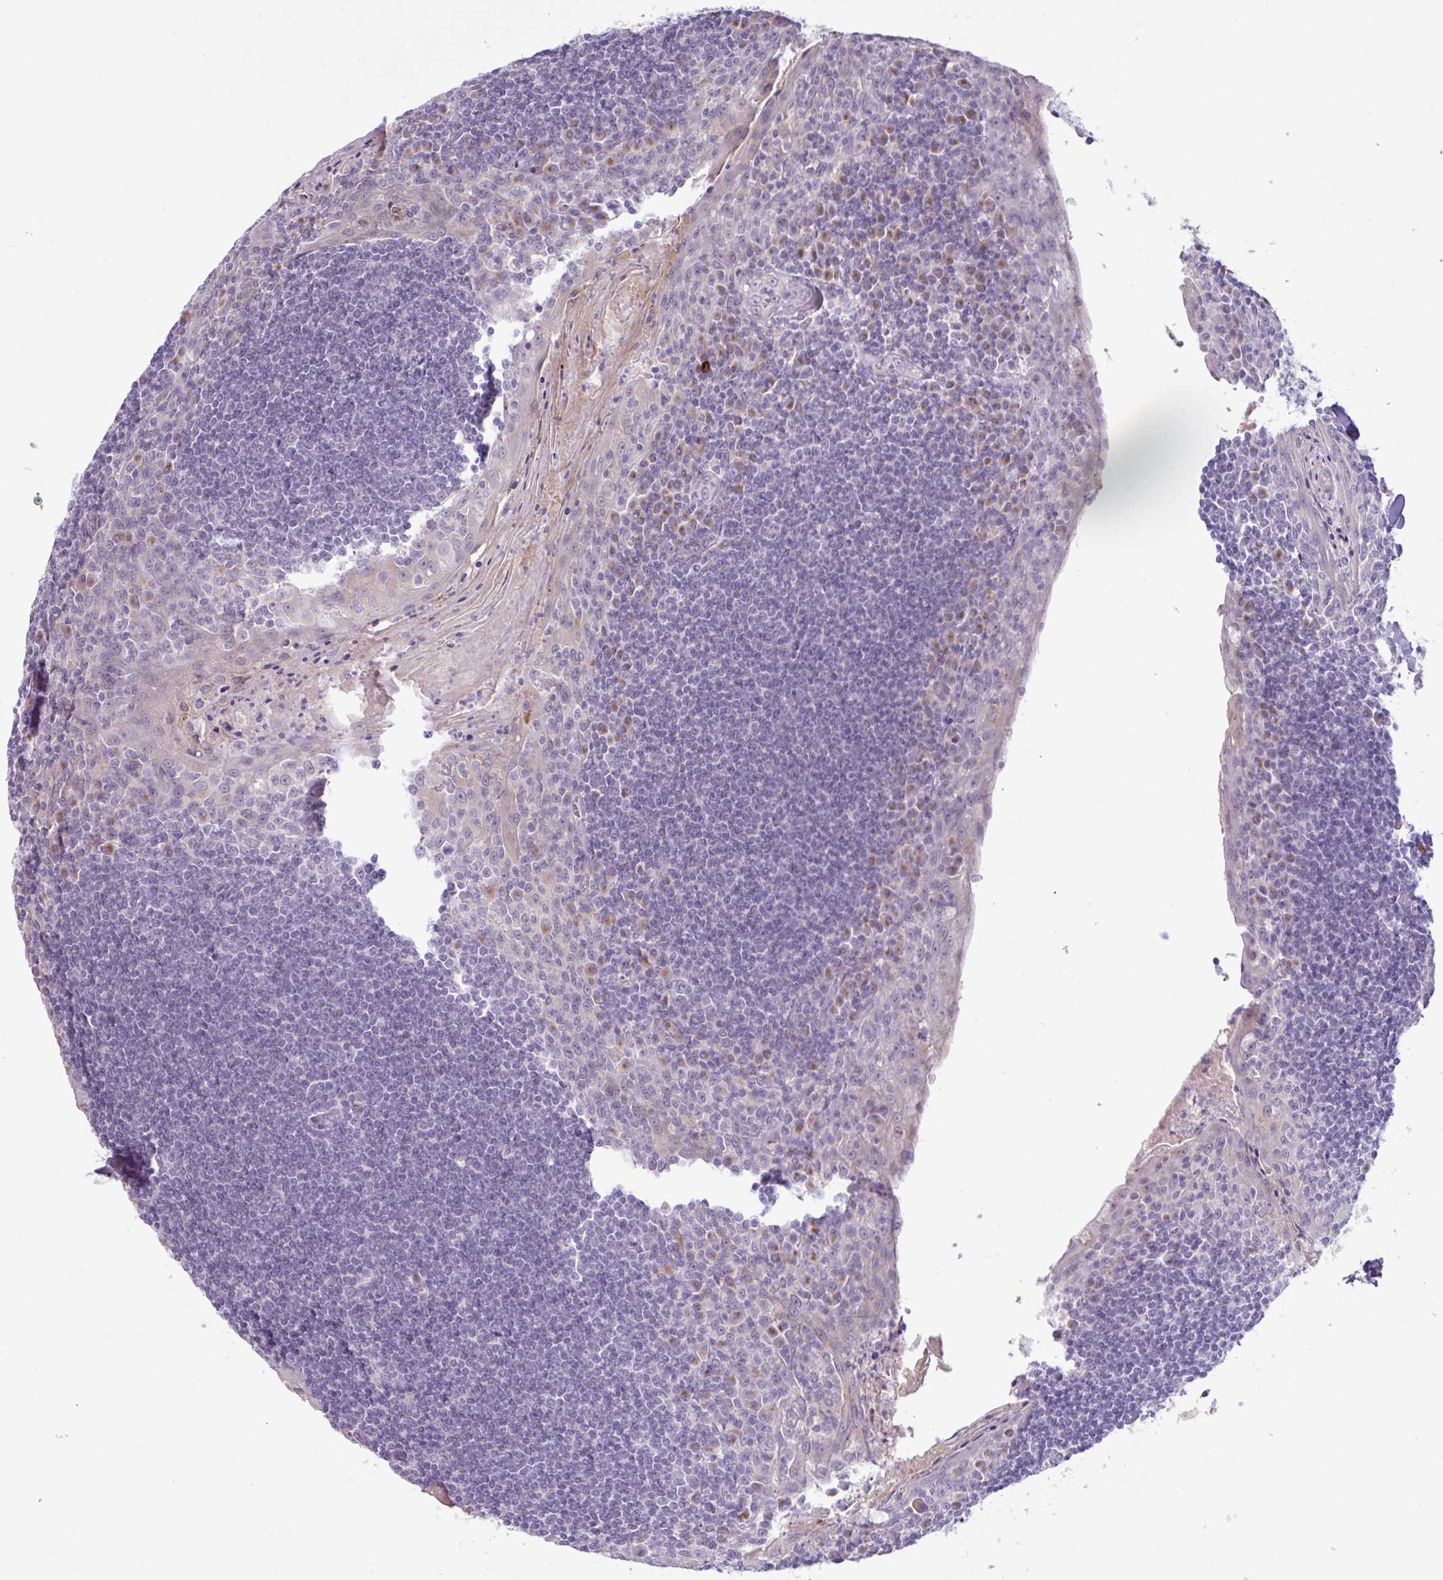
{"staining": {"intensity": "negative", "quantity": "none", "location": "none"}, "tissue": "tonsil", "cell_type": "Germinal center cells", "image_type": "normal", "snomed": [{"axis": "morphology", "description": "Normal tissue, NOS"}, {"axis": "topography", "description": "Tonsil"}], "caption": "Immunohistochemical staining of unremarkable human tonsil reveals no significant positivity in germinal center cells.", "gene": "ZNF524", "patient": {"sex": "male", "age": 27}}